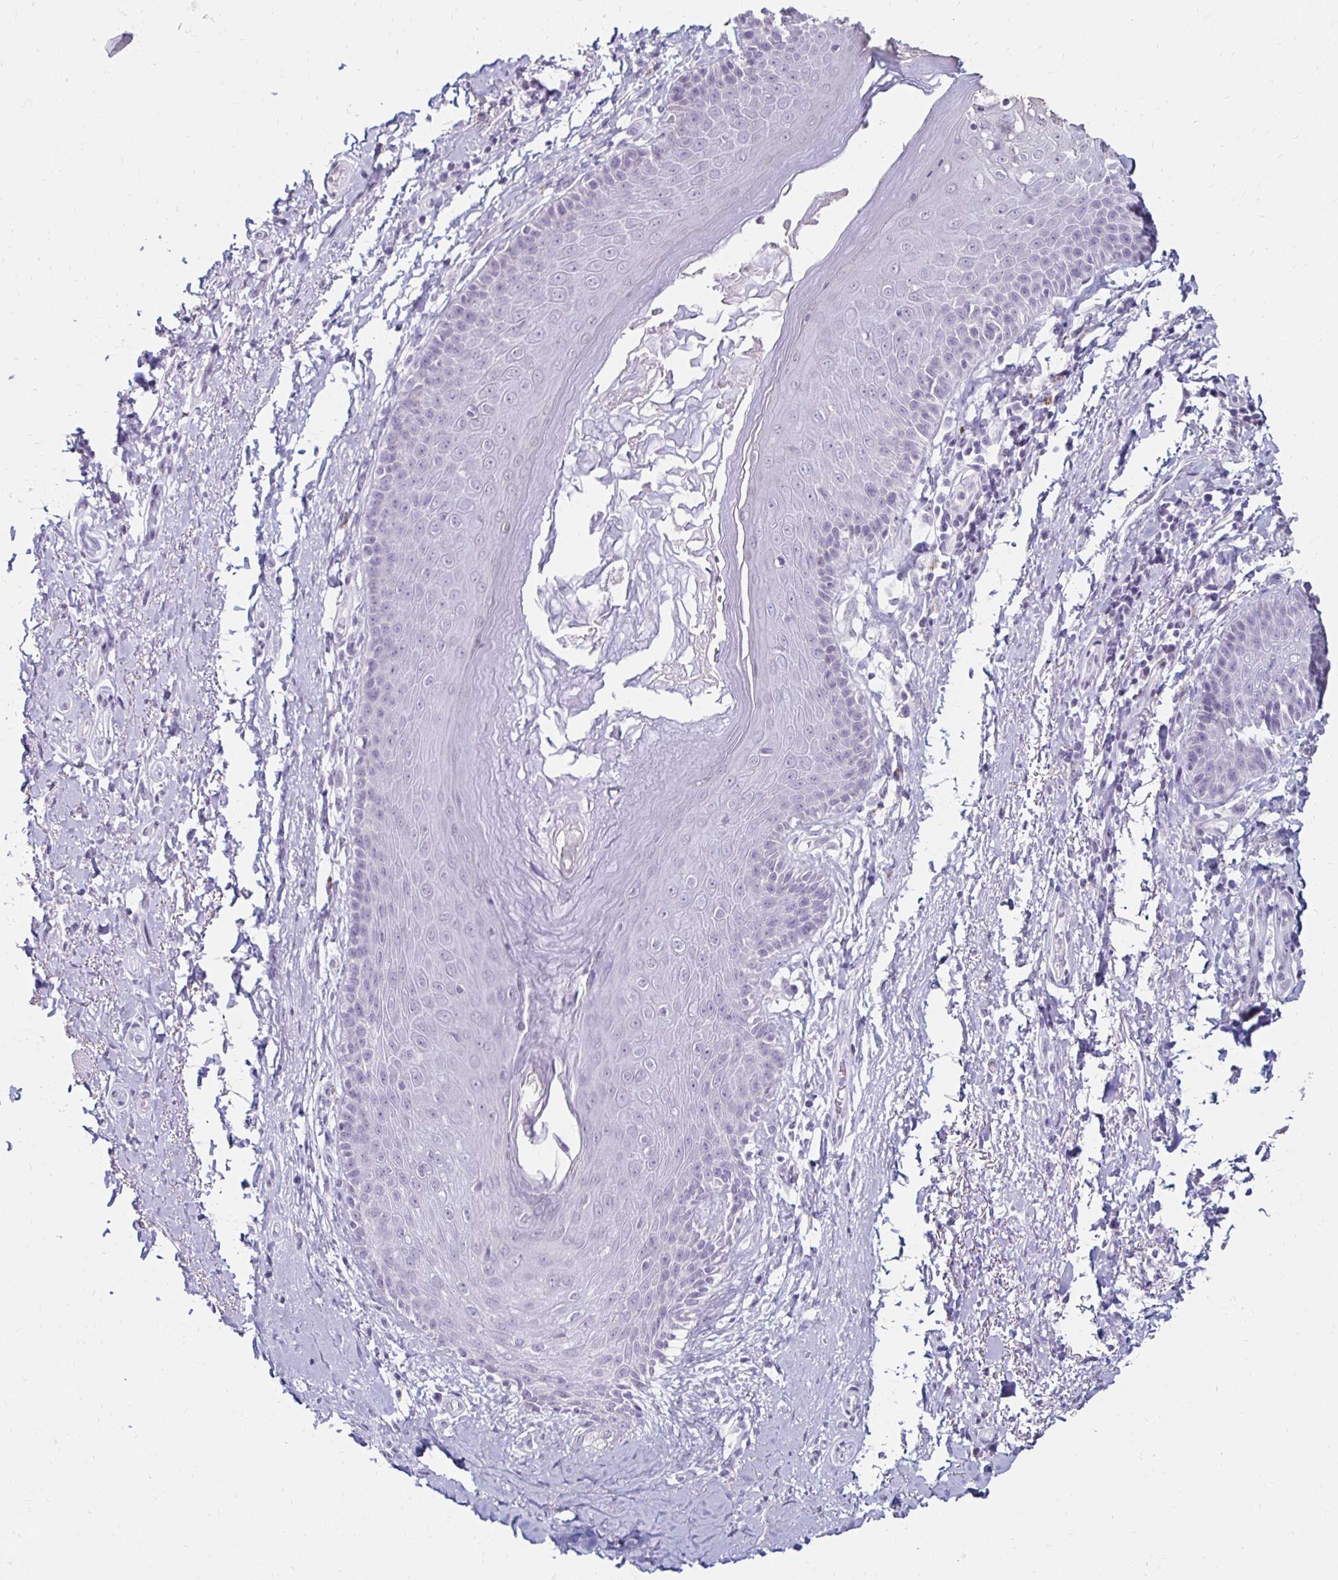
{"staining": {"intensity": "negative", "quantity": "none", "location": "none"}, "tissue": "adipose tissue", "cell_type": "Adipocytes", "image_type": "normal", "snomed": [{"axis": "morphology", "description": "Normal tissue, NOS"}, {"axis": "topography", "description": "Peripheral nerve tissue"}], "caption": "This is an immunohistochemistry image of normal human adipose tissue. There is no staining in adipocytes.", "gene": "TOMM34", "patient": {"sex": "male", "age": 51}}